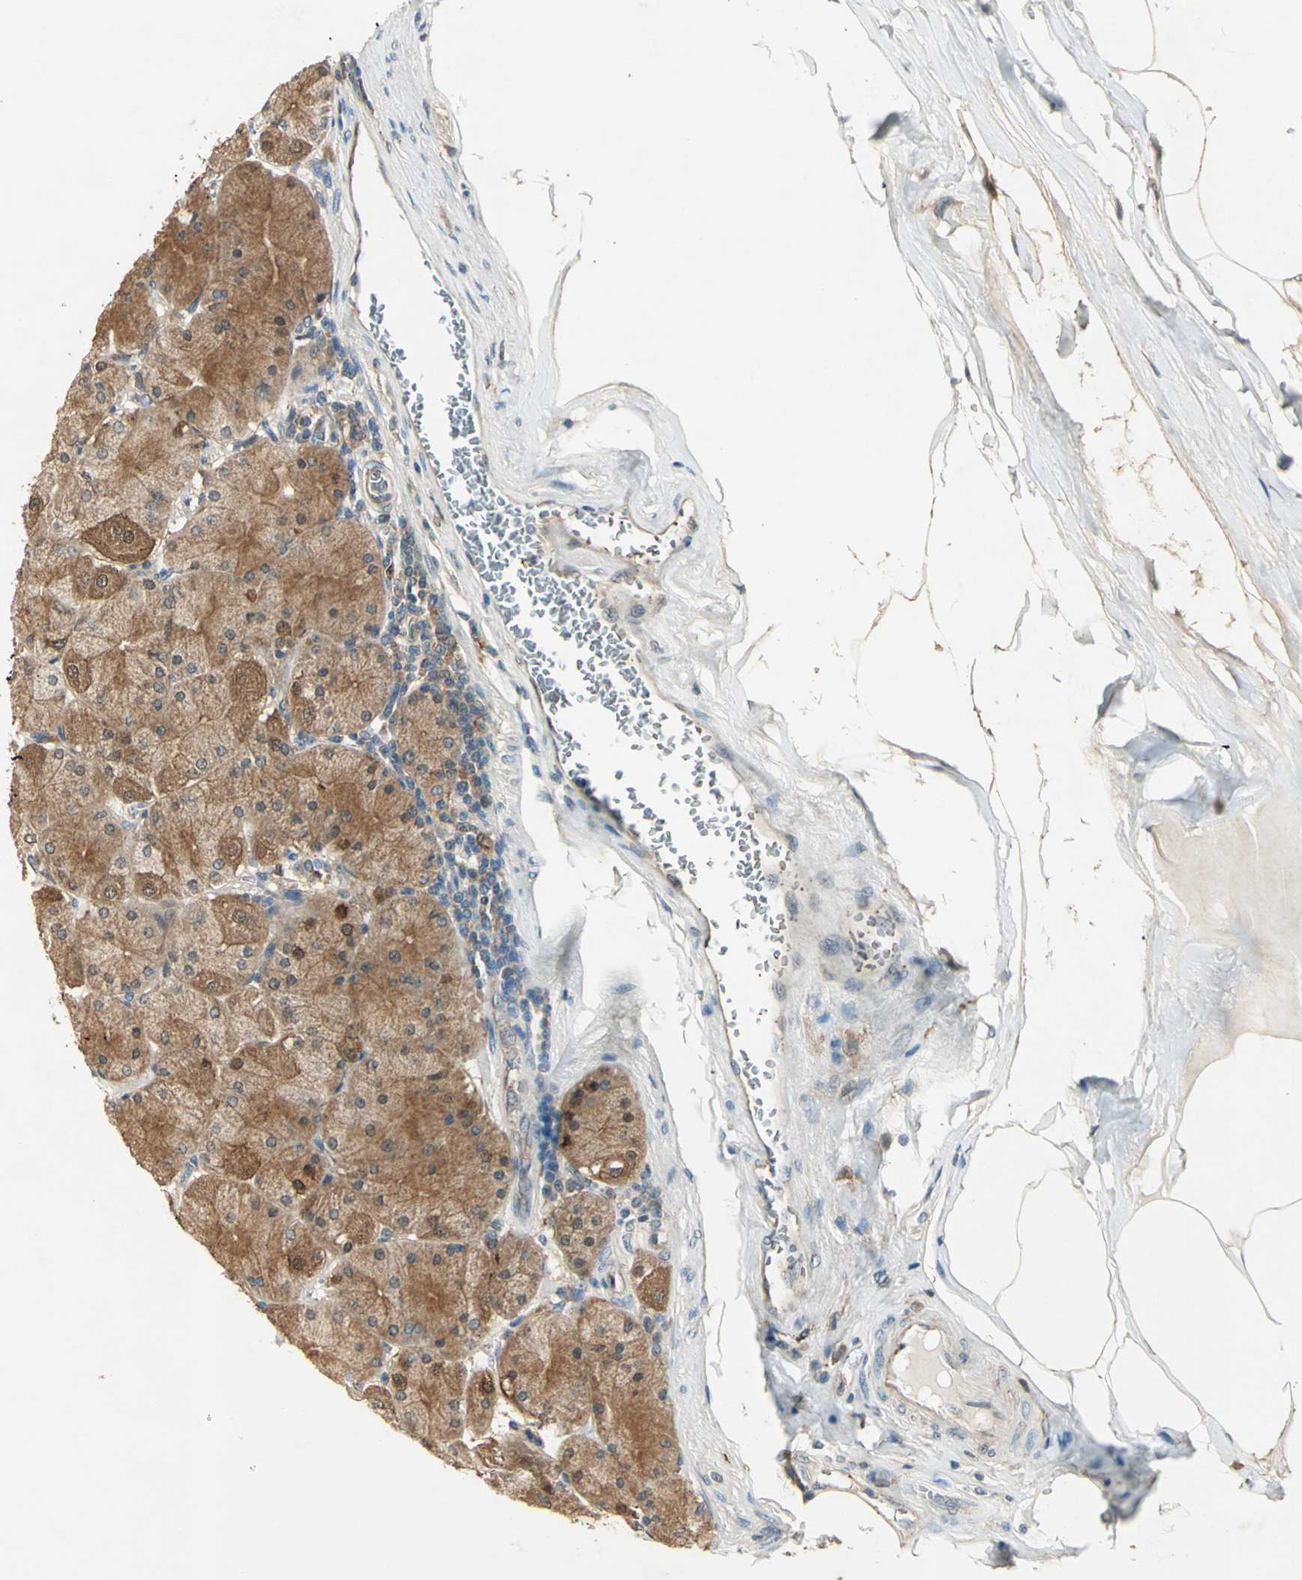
{"staining": {"intensity": "moderate", "quantity": ">75%", "location": "cytoplasmic/membranous,nuclear"}, "tissue": "stomach", "cell_type": "Glandular cells", "image_type": "normal", "snomed": [{"axis": "morphology", "description": "Normal tissue, NOS"}, {"axis": "topography", "description": "Stomach, upper"}], "caption": "Moderate cytoplasmic/membranous,nuclear expression is appreciated in approximately >75% of glandular cells in benign stomach.", "gene": "RRM2B", "patient": {"sex": "female", "age": 56}}